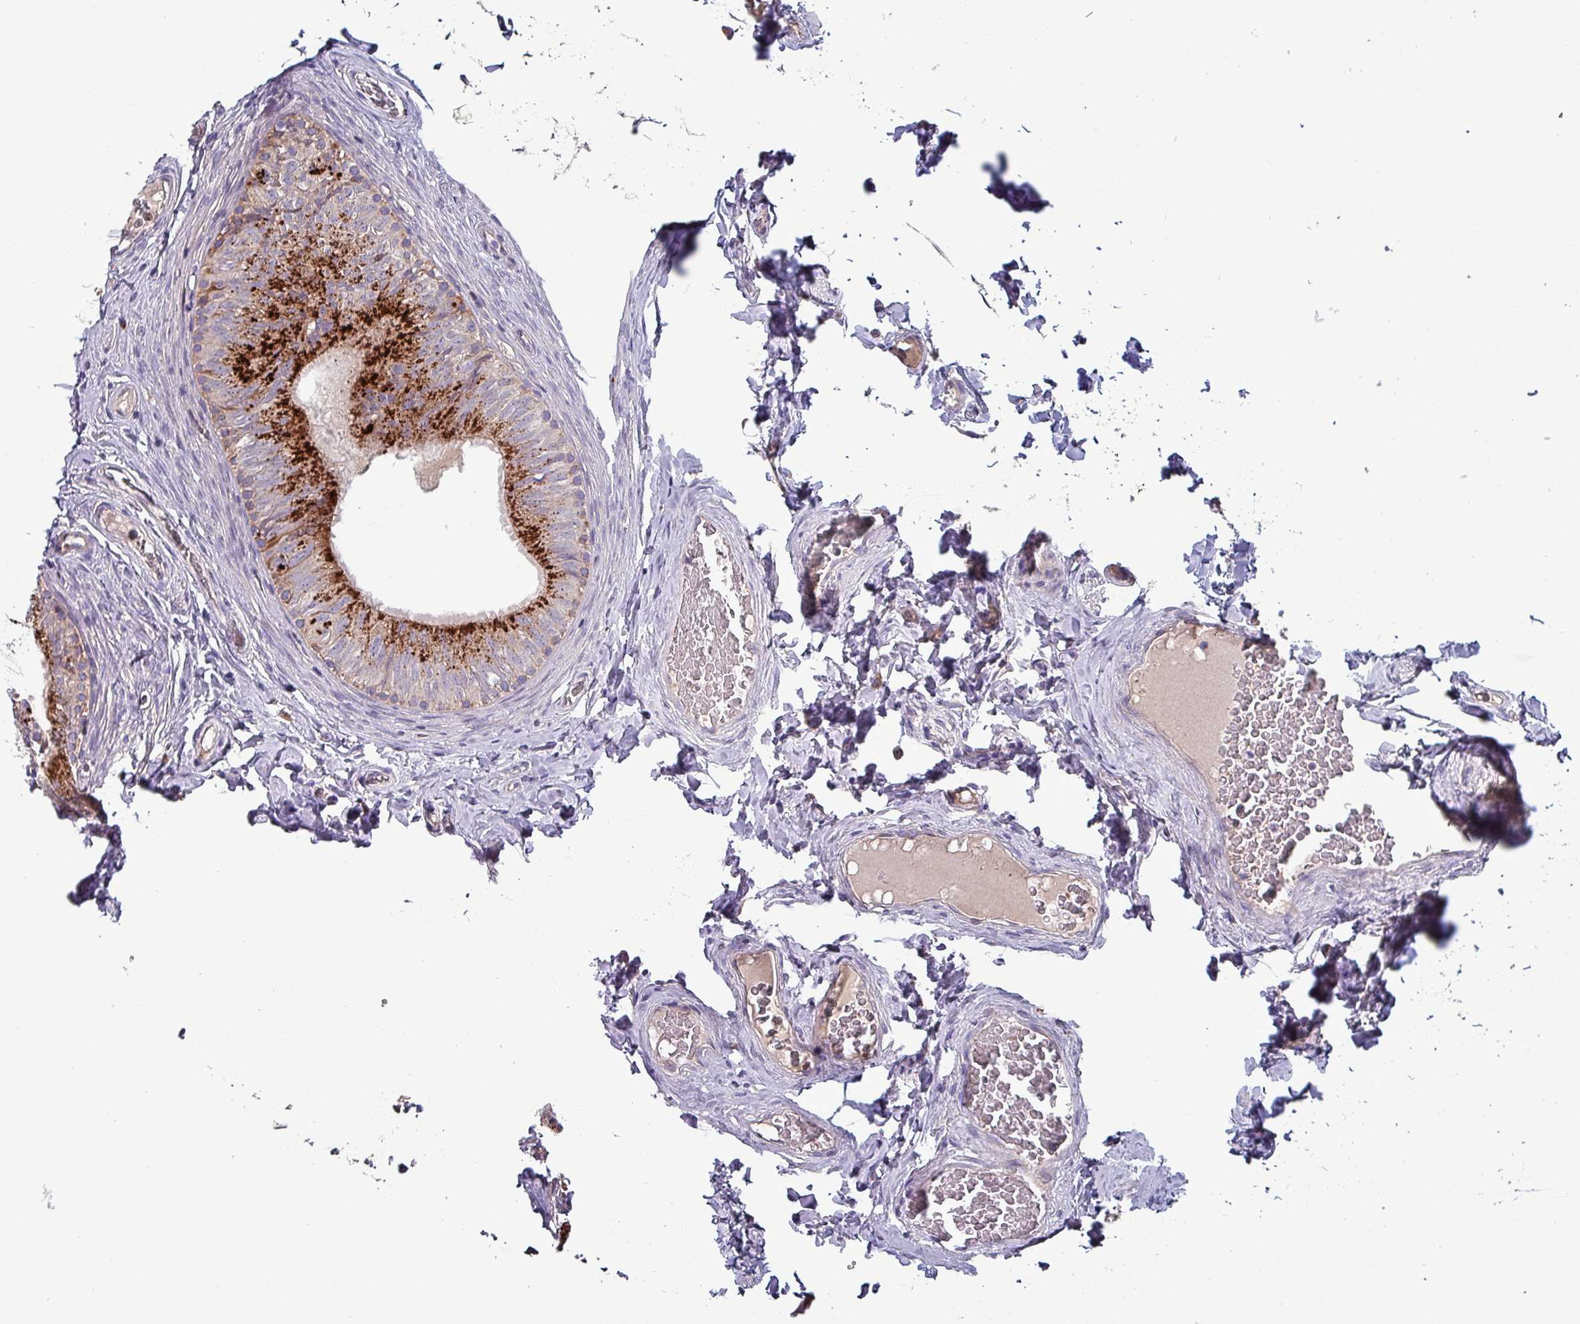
{"staining": {"intensity": "strong", "quantity": ">75%", "location": "cytoplasmic/membranous"}, "tissue": "epididymis", "cell_type": "Glandular cells", "image_type": "normal", "snomed": [{"axis": "morphology", "description": "Normal tissue, NOS"}, {"axis": "topography", "description": "Epididymis"}], "caption": "Protein staining of normal epididymis demonstrates strong cytoplasmic/membranous expression in approximately >75% of glandular cells.", "gene": "ZNF322", "patient": {"sex": "male", "age": 34}}